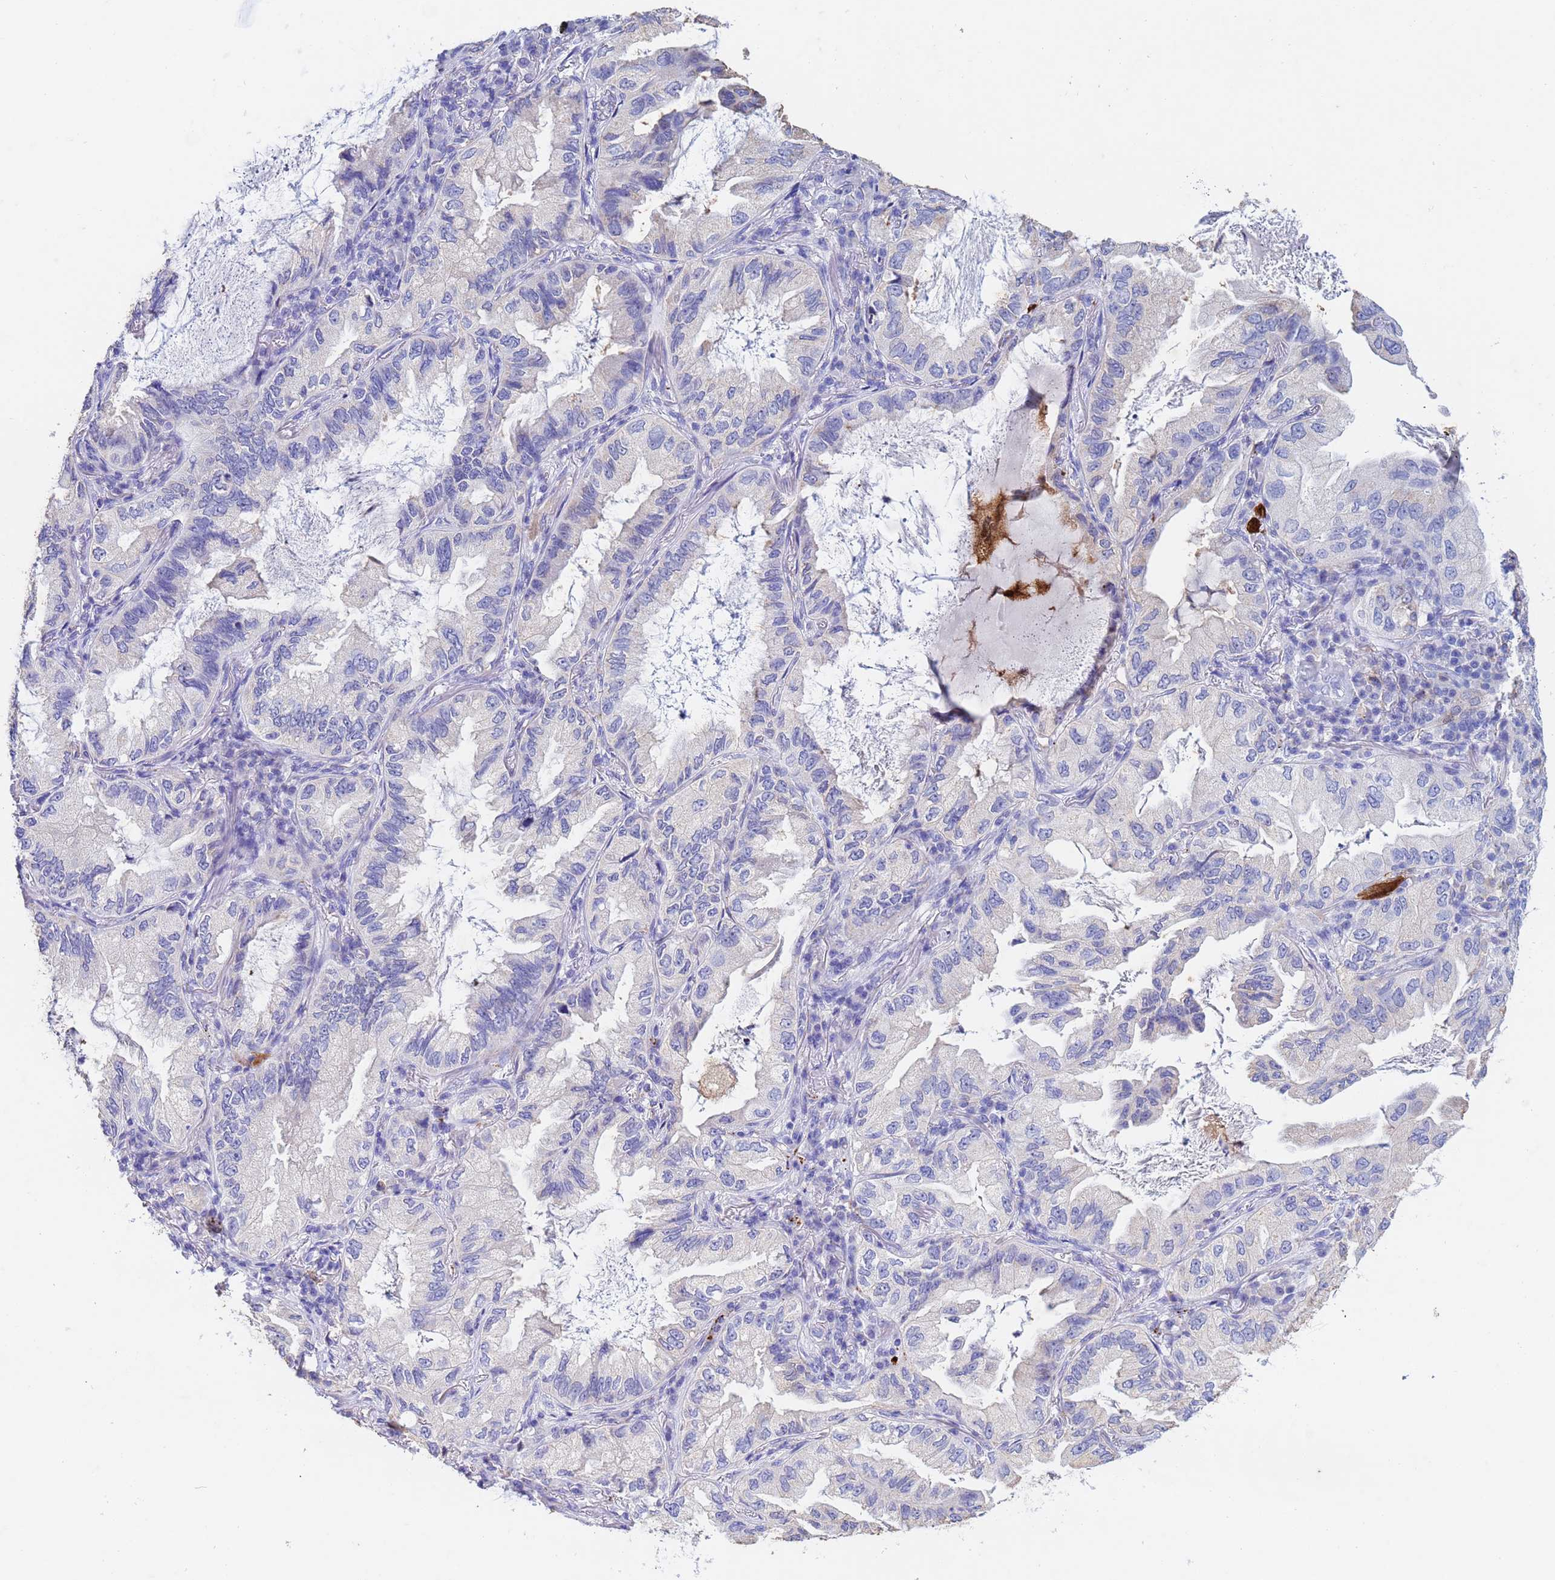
{"staining": {"intensity": "negative", "quantity": "none", "location": "none"}, "tissue": "lung cancer", "cell_type": "Tumor cells", "image_type": "cancer", "snomed": [{"axis": "morphology", "description": "Adenocarcinoma, NOS"}, {"axis": "topography", "description": "Lung"}], "caption": "IHC of human lung adenocarcinoma displays no expression in tumor cells.", "gene": "CSTB", "patient": {"sex": "female", "age": 69}}